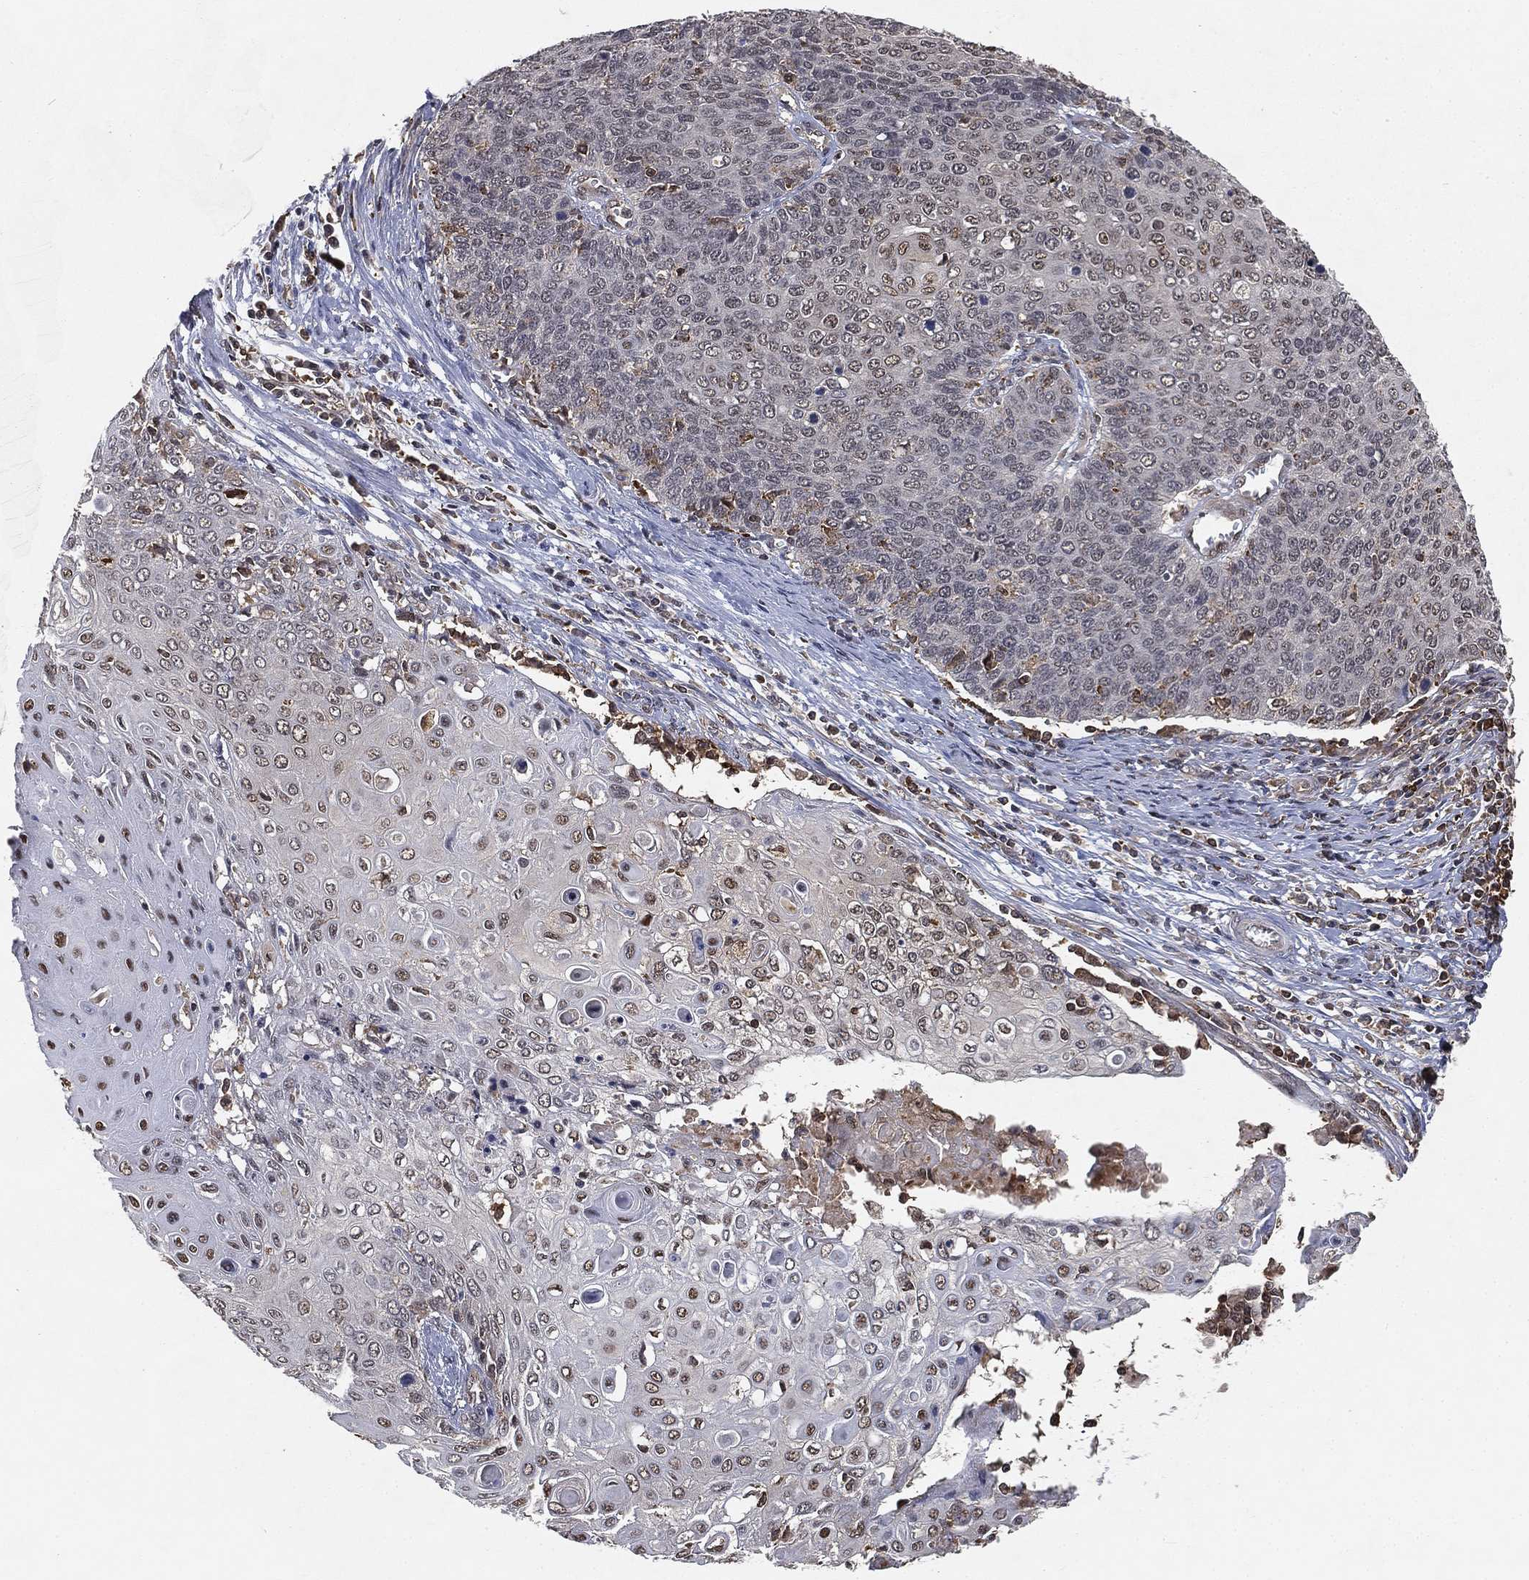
{"staining": {"intensity": "negative", "quantity": "none", "location": "none"}, "tissue": "cervical cancer", "cell_type": "Tumor cells", "image_type": "cancer", "snomed": [{"axis": "morphology", "description": "Squamous cell carcinoma, NOS"}, {"axis": "topography", "description": "Cervix"}], "caption": "Micrograph shows no significant protein positivity in tumor cells of squamous cell carcinoma (cervical).", "gene": "WDR26", "patient": {"sex": "female", "age": 39}}